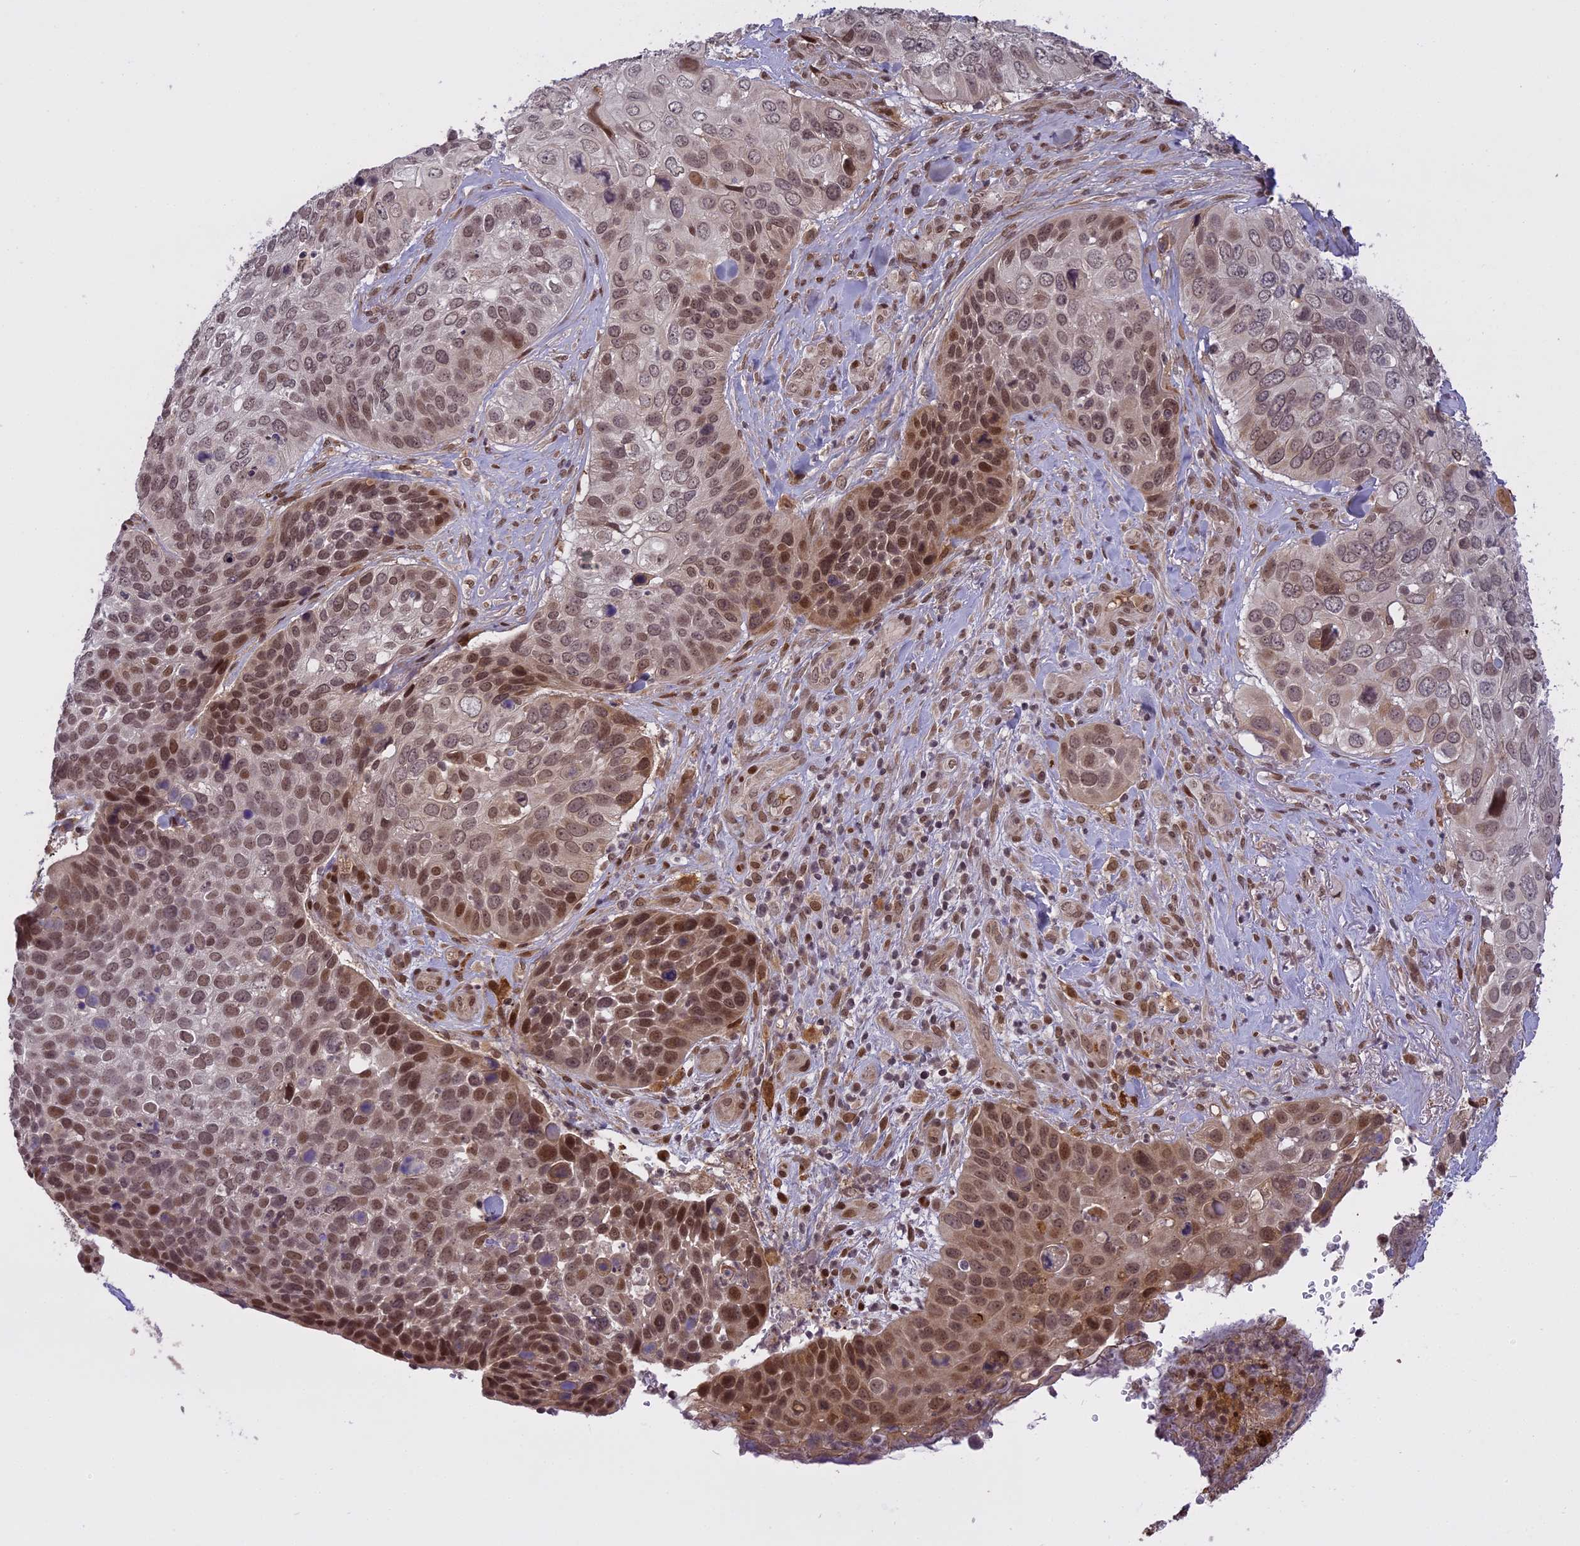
{"staining": {"intensity": "moderate", "quantity": ">75%", "location": "nuclear"}, "tissue": "skin cancer", "cell_type": "Tumor cells", "image_type": "cancer", "snomed": [{"axis": "morphology", "description": "Basal cell carcinoma"}, {"axis": "topography", "description": "Skin"}], "caption": "Tumor cells reveal medium levels of moderate nuclear positivity in approximately >75% of cells in human basal cell carcinoma (skin). (DAB IHC with brightfield microscopy, high magnification).", "gene": "PRELID2", "patient": {"sex": "female", "age": 74}}